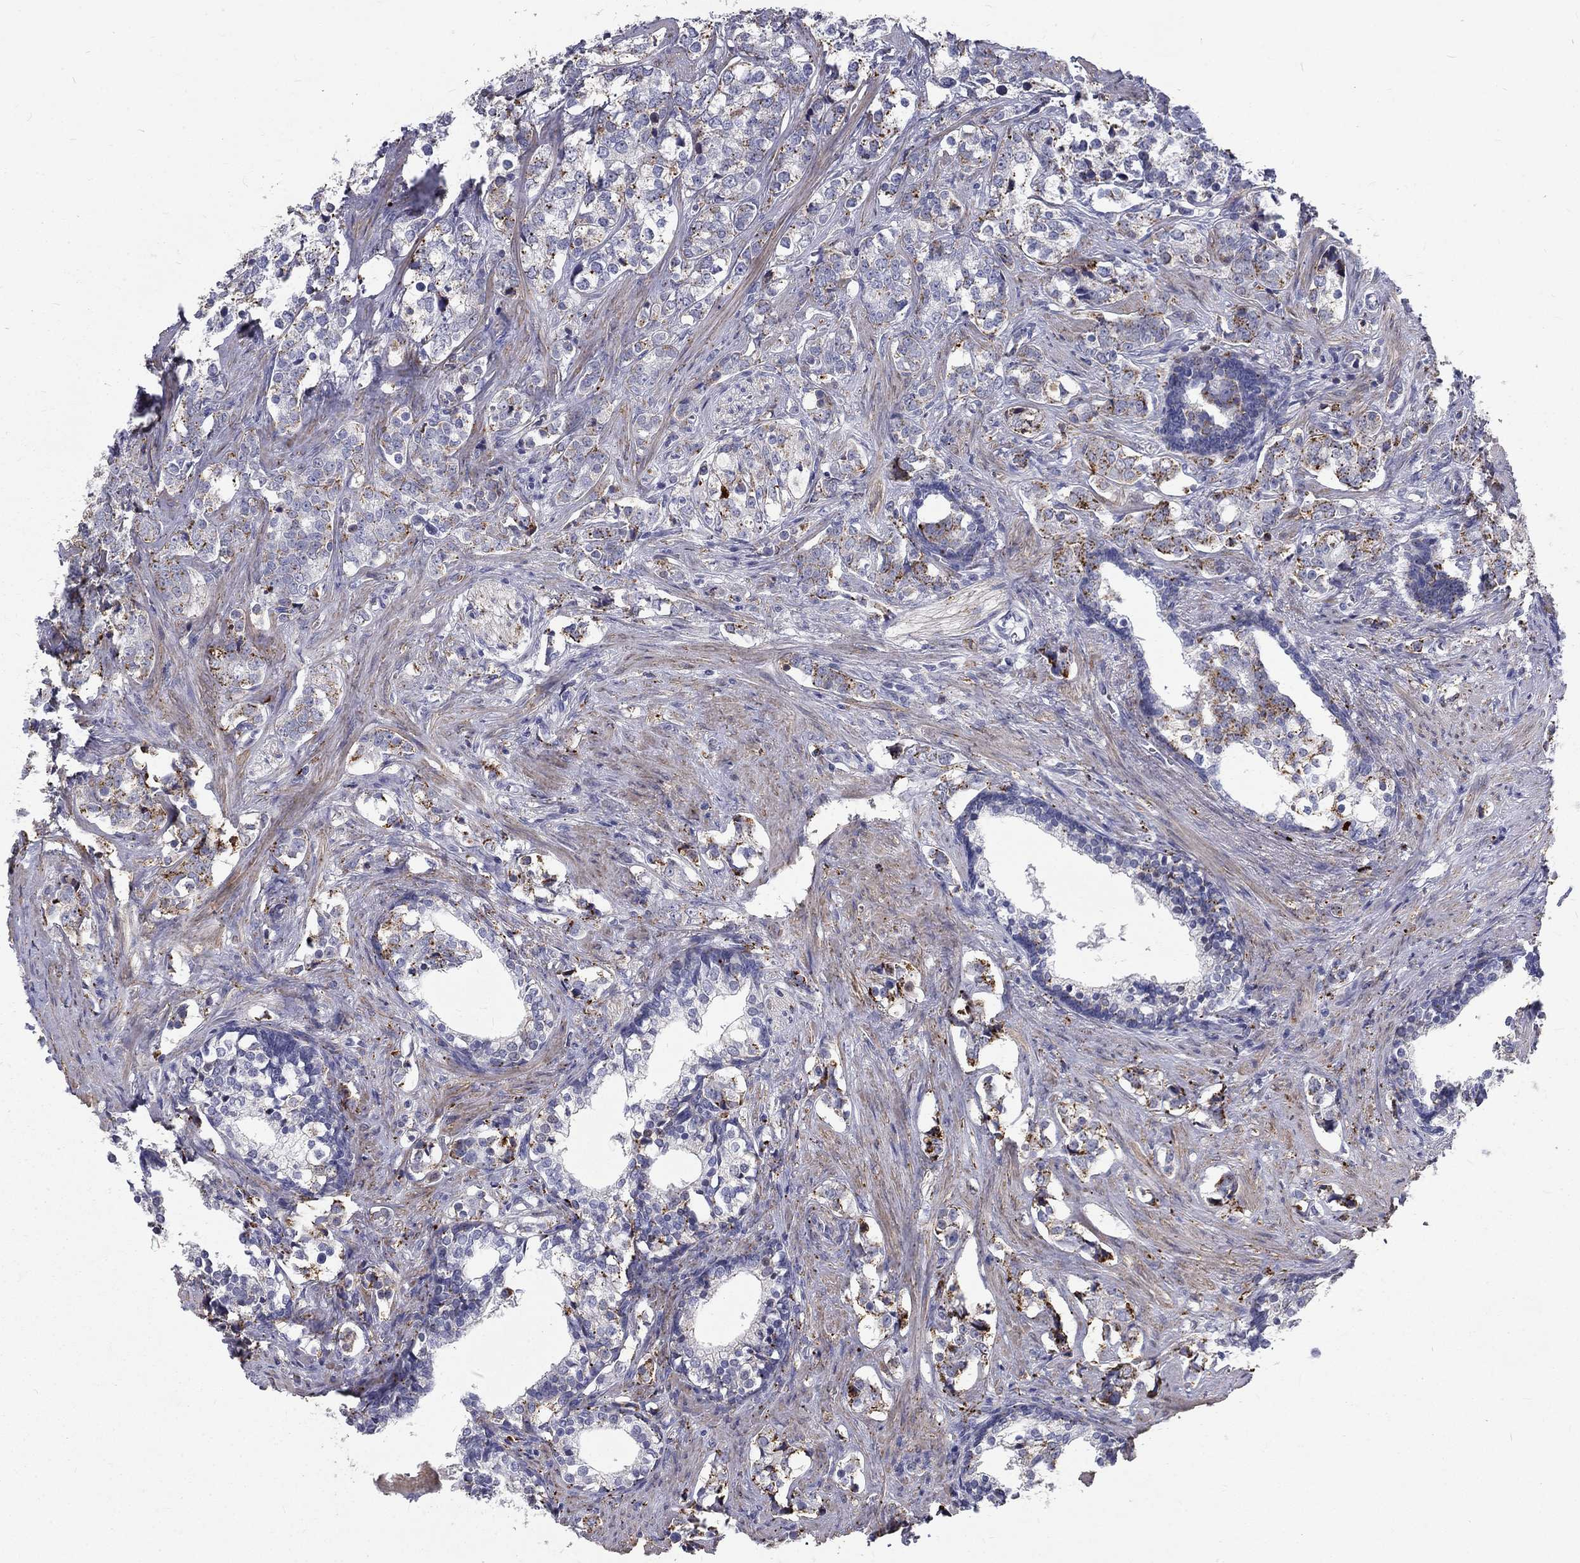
{"staining": {"intensity": "strong", "quantity": "<25%", "location": "cytoplasmic/membranous"}, "tissue": "prostate cancer", "cell_type": "Tumor cells", "image_type": "cancer", "snomed": [{"axis": "morphology", "description": "Adenocarcinoma, NOS"}, {"axis": "topography", "description": "Prostate and seminal vesicle, NOS"}], "caption": "Immunohistochemistry (IHC) micrograph of neoplastic tissue: prostate adenocarcinoma stained using immunohistochemistry (IHC) exhibits medium levels of strong protein expression localized specifically in the cytoplasmic/membranous of tumor cells, appearing as a cytoplasmic/membranous brown color.", "gene": "EPDR1", "patient": {"sex": "male", "age": 63}}